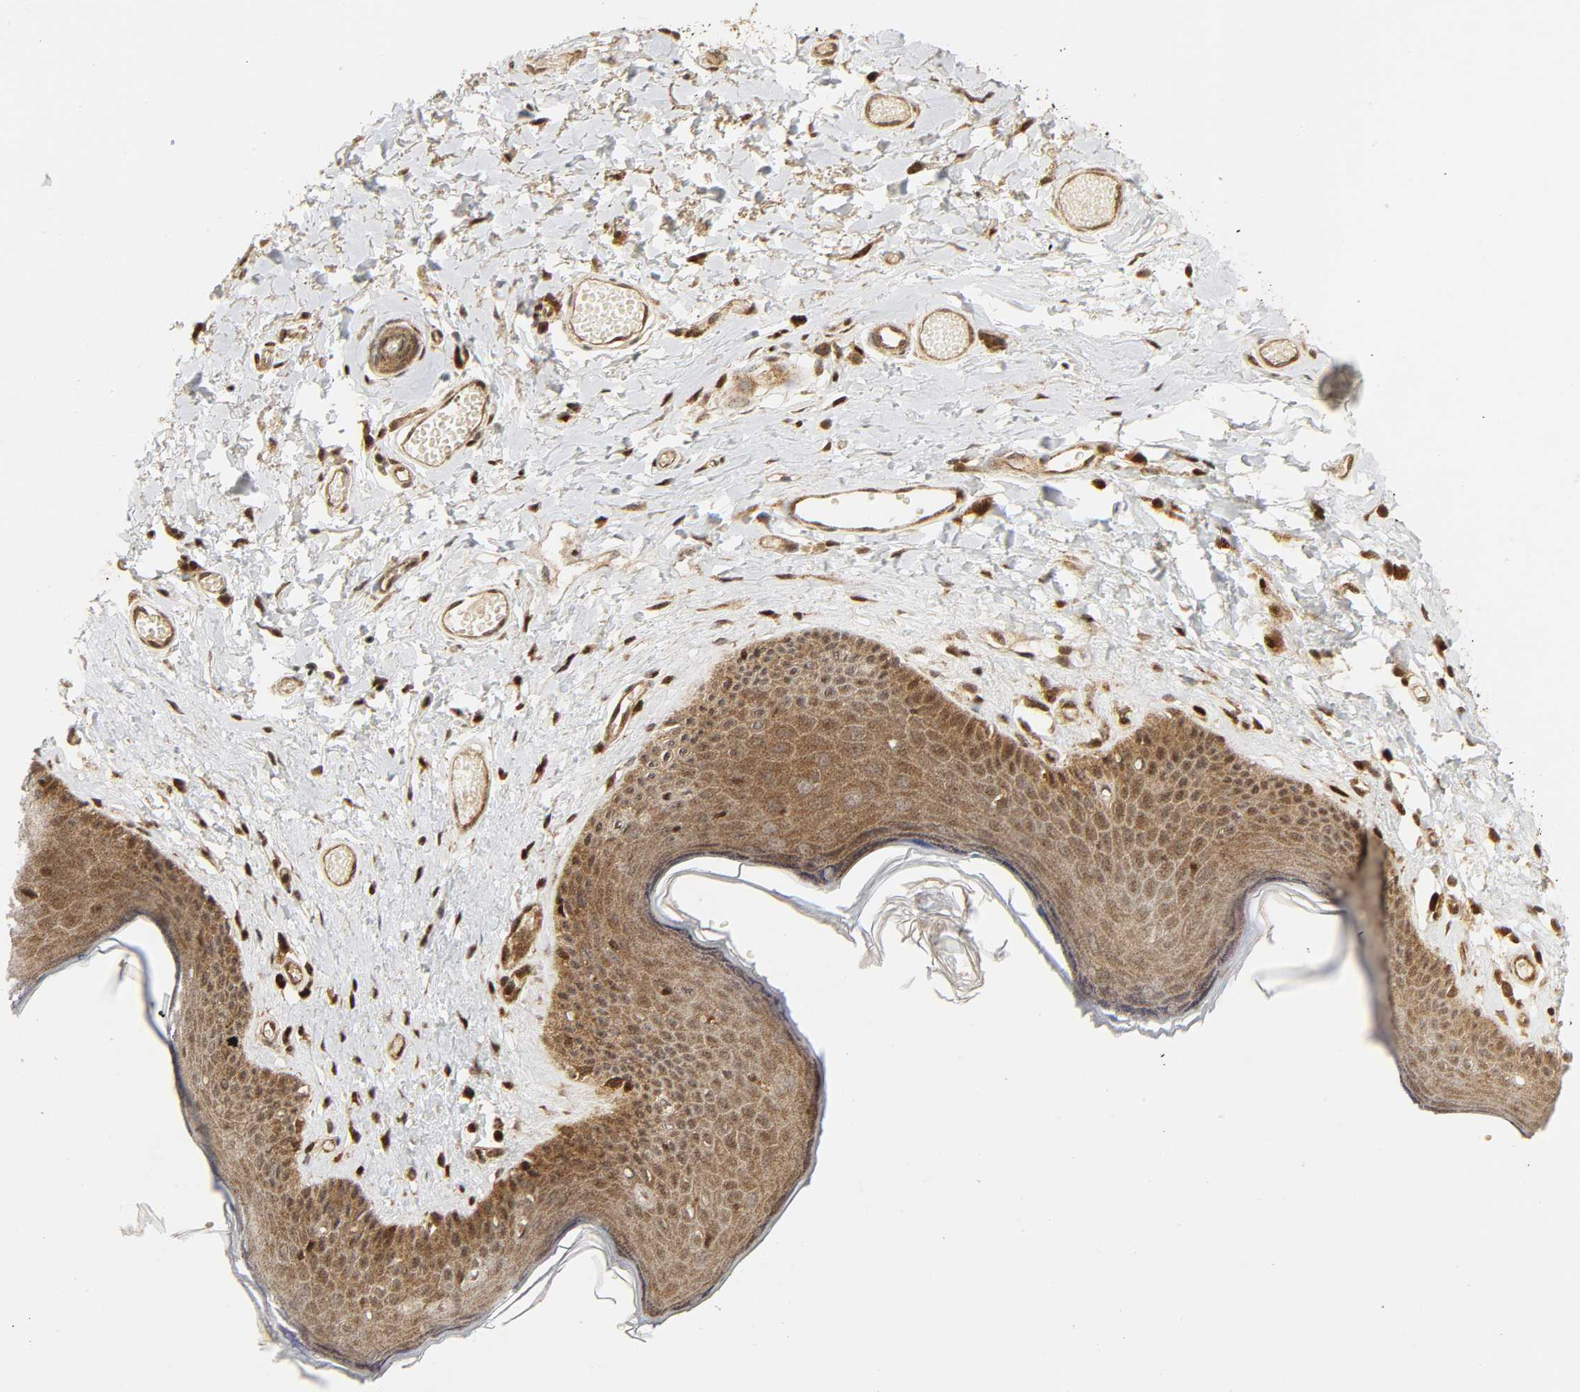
{"staining": {"intensity": "strong", "quantity": ">75%", "location": "cytoplasmic/membranous"}, "tissue": "skin", "cell_type": "Epidermal cells", "image_type": "normal", "snomed": [{"axis": "morphology", "description": "Normal tissue, NOS"}, {"axis": "morphology", "description": "Inflammation, NOS"}, {"axis": "topography", "description": "Vulva"}], "caption": "Brown immunohistochemical staining in benign skin displays strong cytoplasmic/membranous positivity in about >75% of epidermal cells.", "gene": "CHUK", "patient": {"sex": "female", "age": 84}}